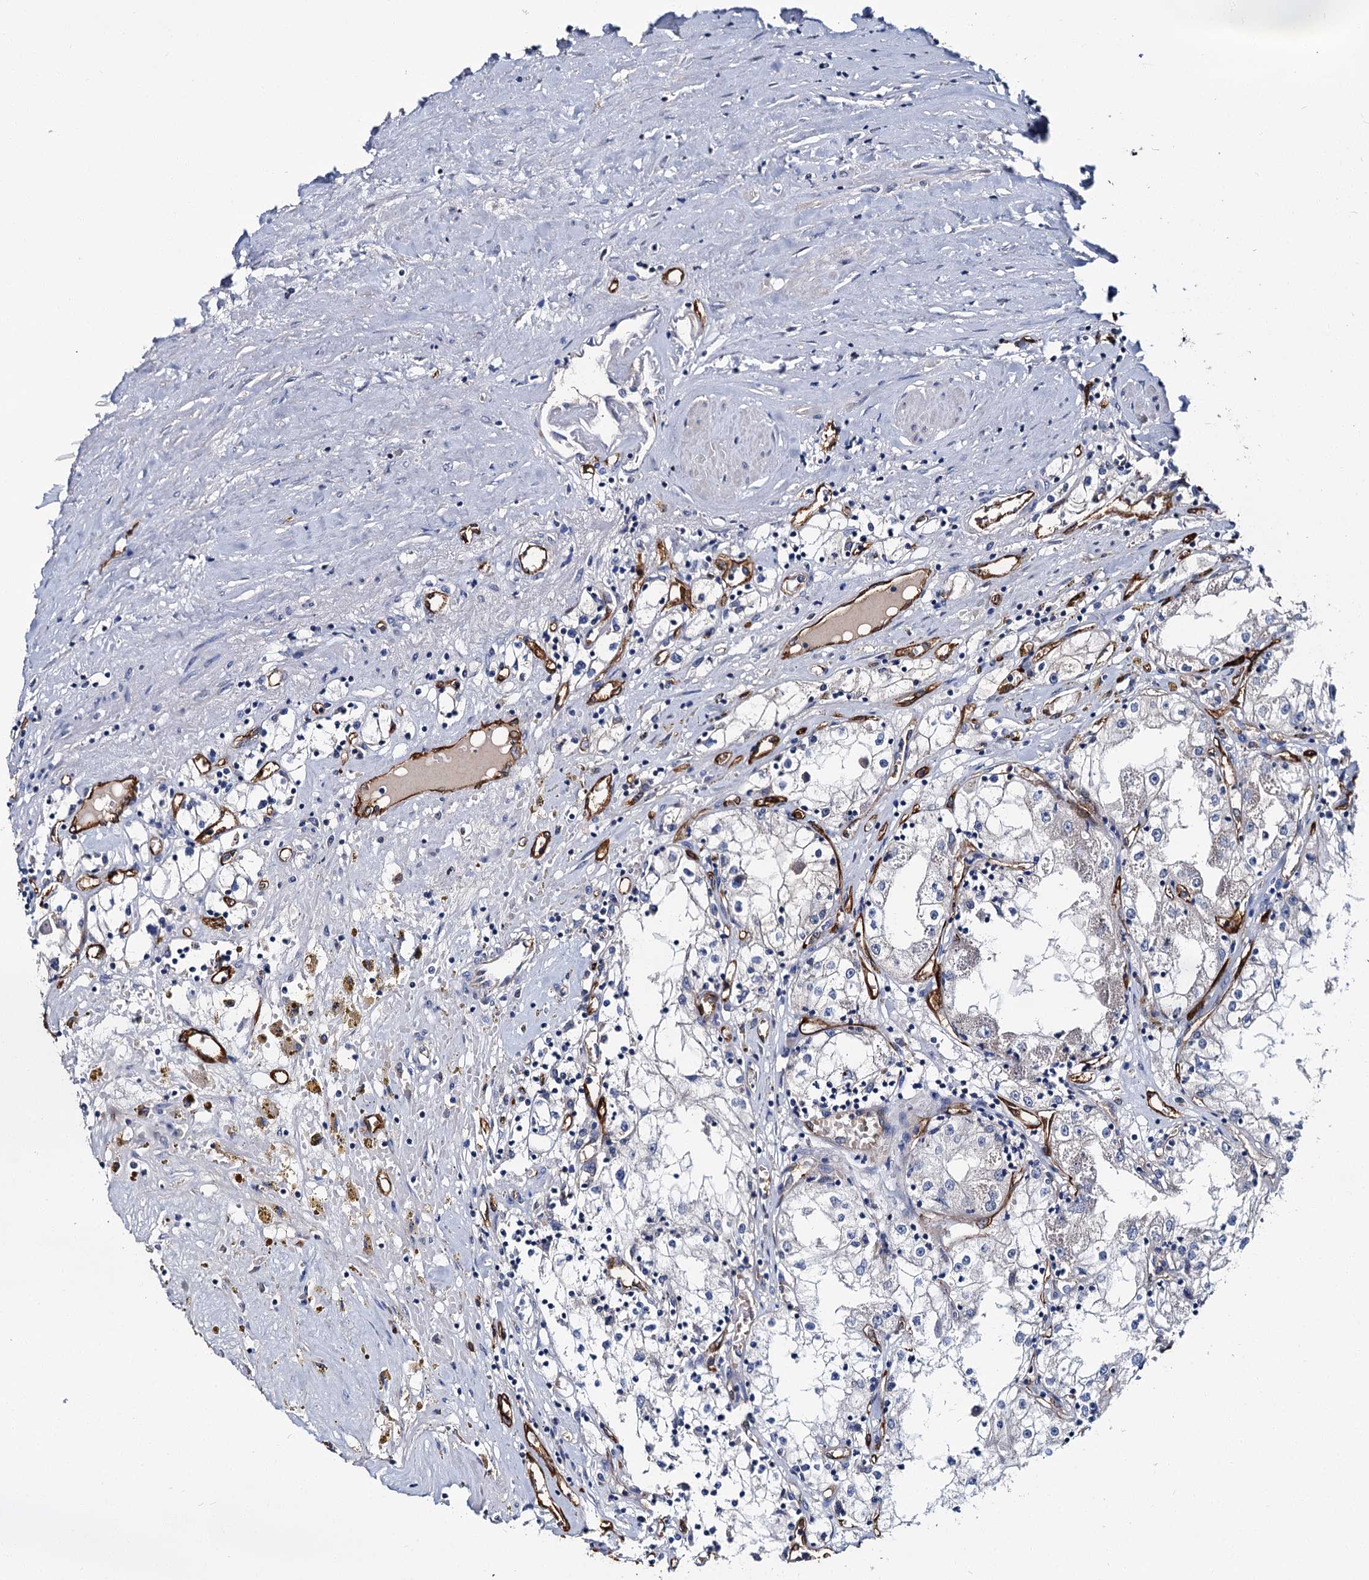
{"staining": {"intensity": "negative", "quantity": "none", "location": "none"}, "tissue": "renal cancer", "cell_type": "Tumor cells", "image_type": "cancer", "snomed": [{"axis": "morphology", "description": "Adenocarcinoma, NOS"}, {"axis": "topography", "description": "Kidney"}], "caption": "A photomicrograph of human renal cancer is negative for staining in tumor cells. (Stains: DAB (3,3'-diaminobenzidine) immunohistochemistry with hematoxylin counter stain, Microscopy: brightfield microscopy at high magnification).", "gene": "CACNA1C", "patient": {"sex": "male", "age": 56}}